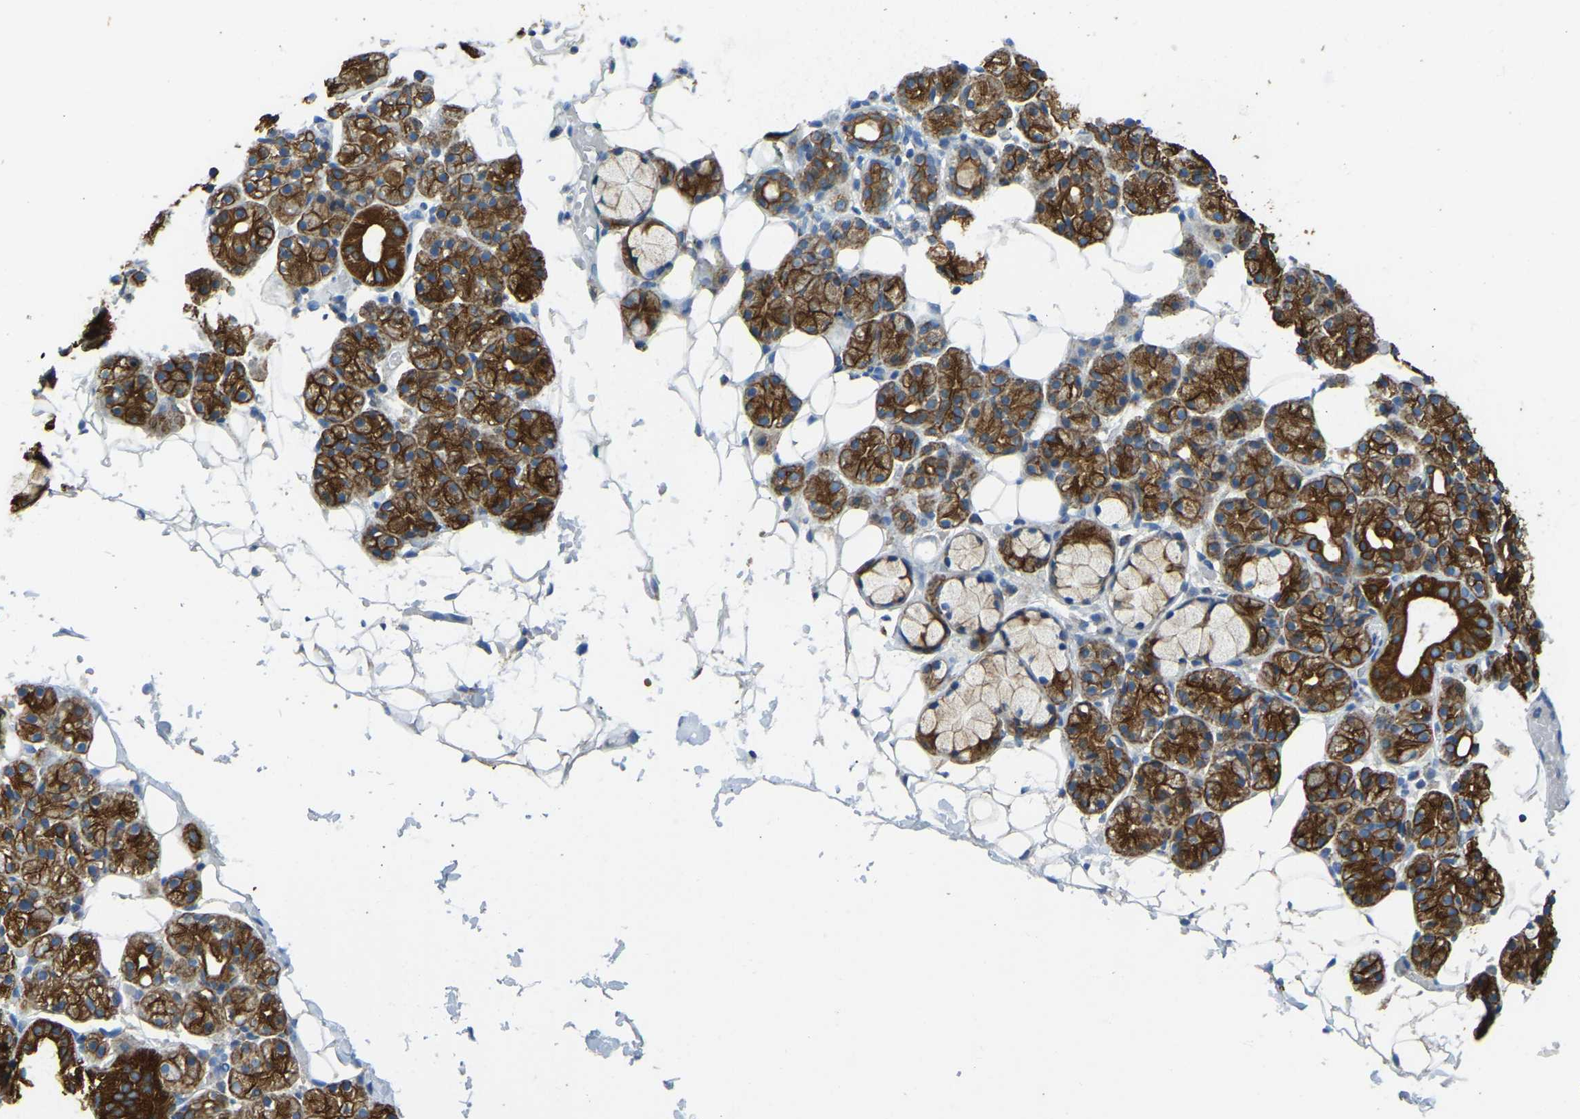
{"staining": {"intensity": "strong", "quantity": ">75%", "location": "cytoplasmic/membranous"}, "tissue": "salivary gland", "cell_type": "Glandular cells", "image_type": "normal", "snomed": [{"axis": "morphology", "description": "Normal tissue, NOS"}, {"axis": "topography", "description": "Salivary gland"}], "caption": "DAB immunohistochemical staining of unremarkable salivary gland reveals strong cytoplasmic/membranous protein staining in about >75% of glandular cells.", "gene": "ZNF200", "patient": {"sex": "male", "age": 63}}